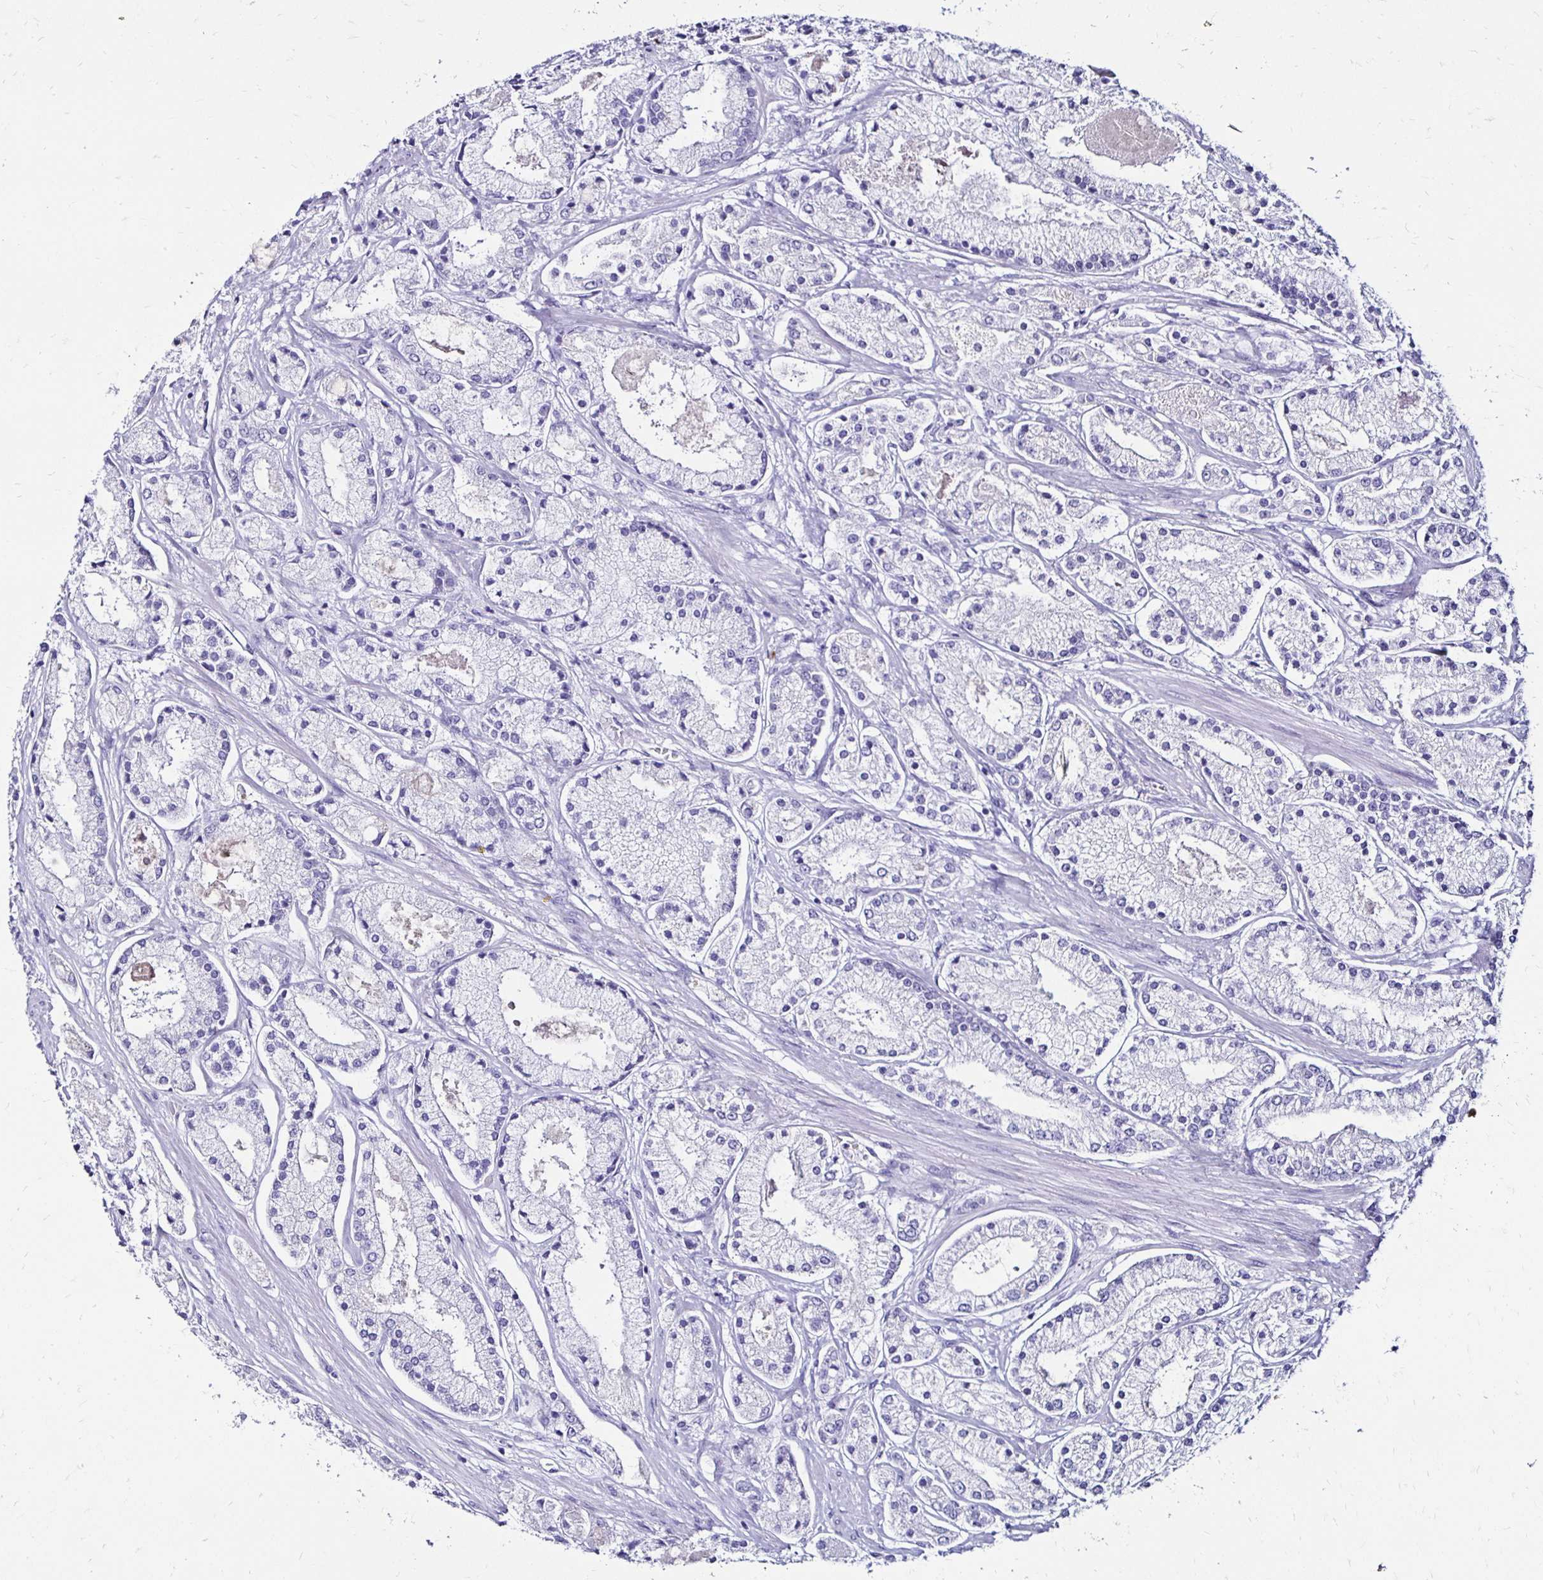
{"staining": {"intensity": "negative", "quantity": "none", "location": "none"}, "tissue": "prostate cancer", "cell_type": "Tumor cells", "image_type": "cancer", "snomed": [{"axis": "morphology", "description": "Adenocarcinoma, High grade"}, {"axis": "topography", "description": "Prostate"}], "caption": "Protein analysis of prostate cancer displays no significant expression in tumor cells.", "gene": "KCNT1", "patient": {"sex": "male", "age": 67}}